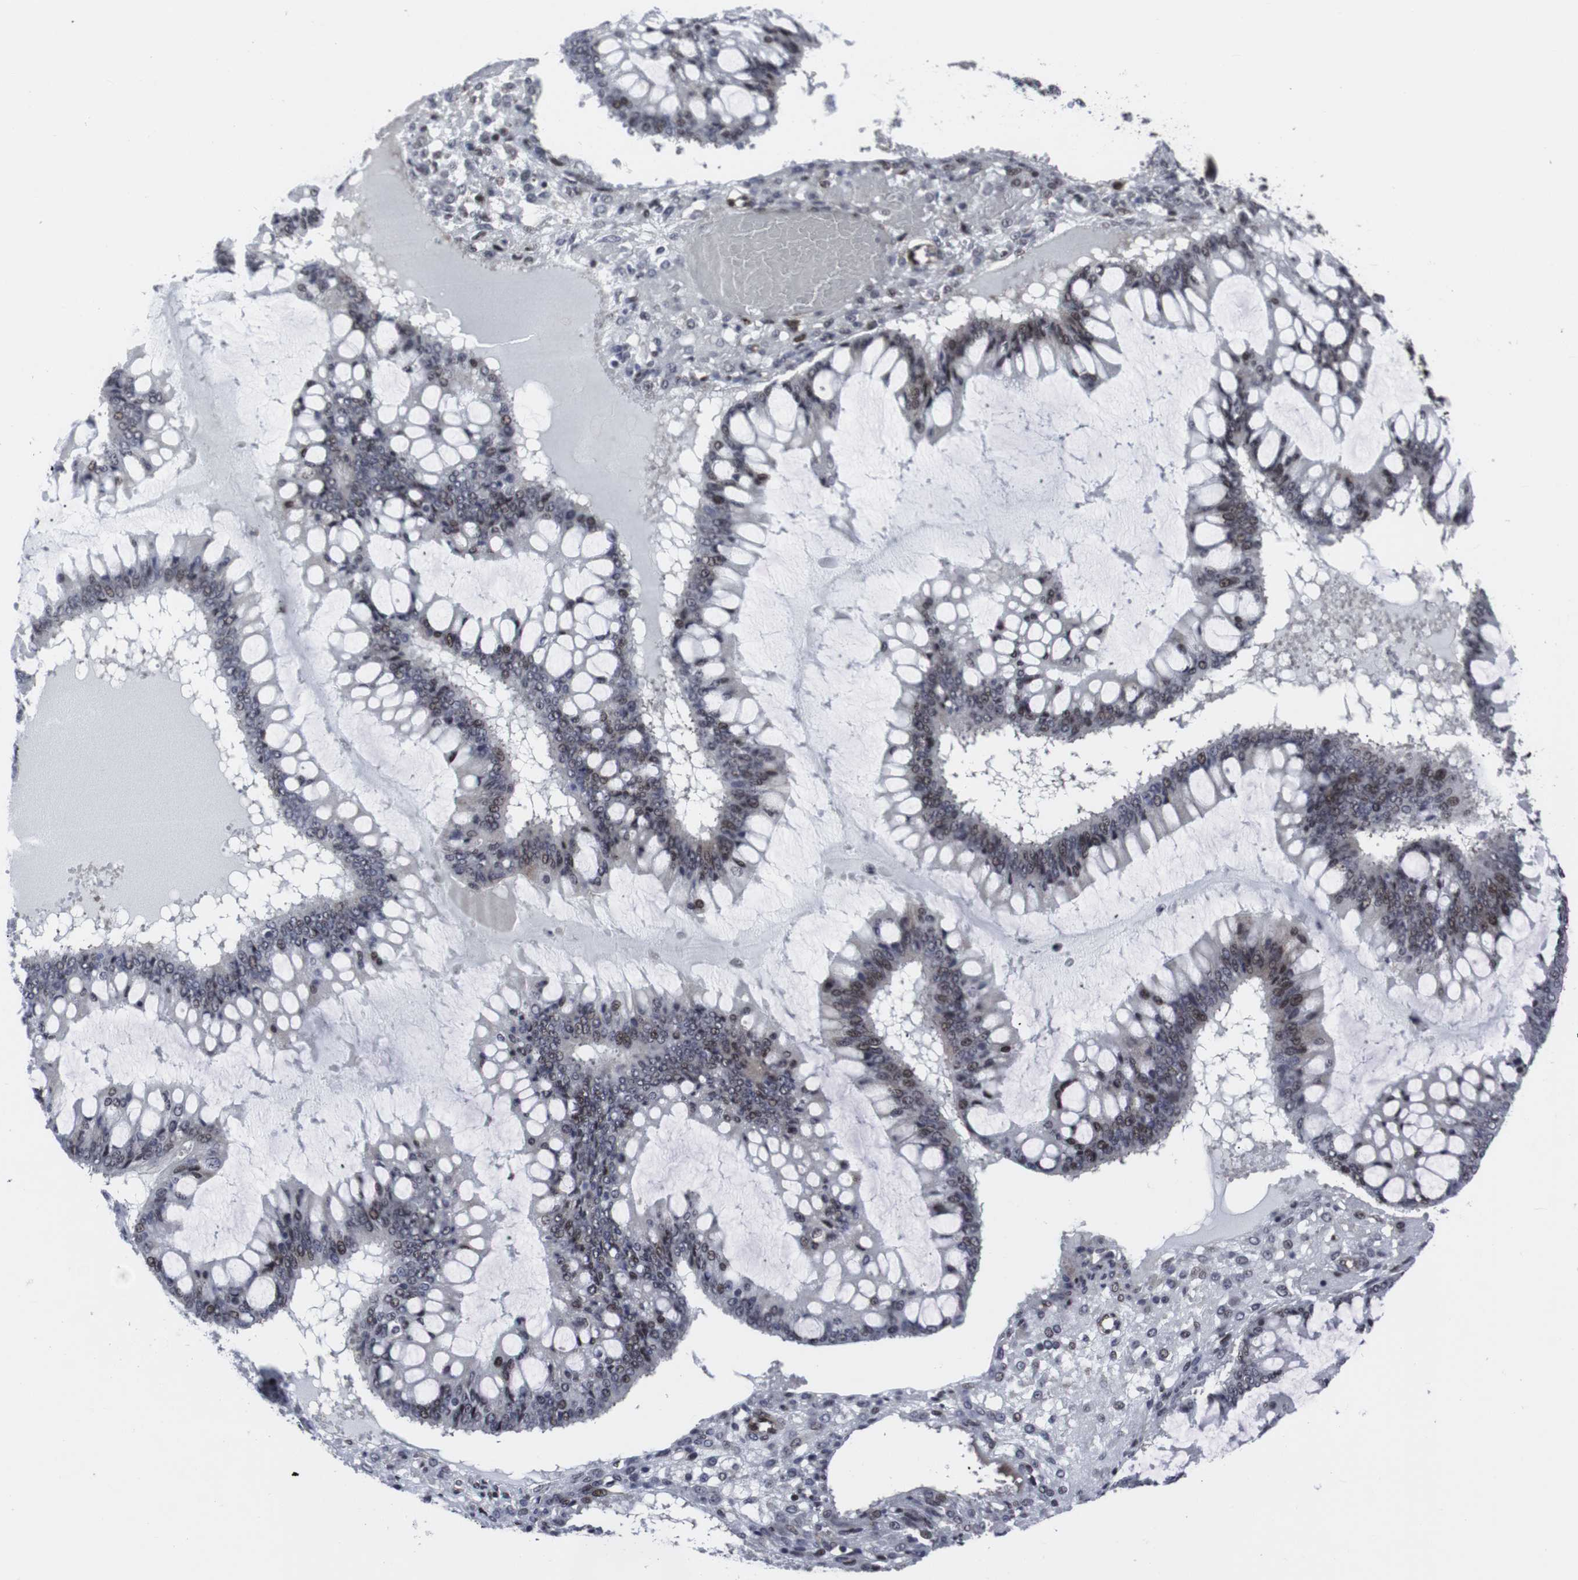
{"staining": {"intensity": "weak", "quantity": "25%-75%", "location": "nuclear"}, "tissue": "ovarian cancer", "cell_type": "Tumor cells", "image_type": "cancer", "snomed": [{"axis": "morphology", "description": "Cystadenocarcinoma, mucinous, NOS"}, {"axis": "topography", "description": "Ovary"}], "caption": "DAB immunohistochemical staining of mucinous cystadenocarcinoma (ovarian) displays weak nuclear protein expression in approximately 25%-75% of tumor cells.", "gene": "MLH1", "patient": {"sex": "female", "age": 73}}